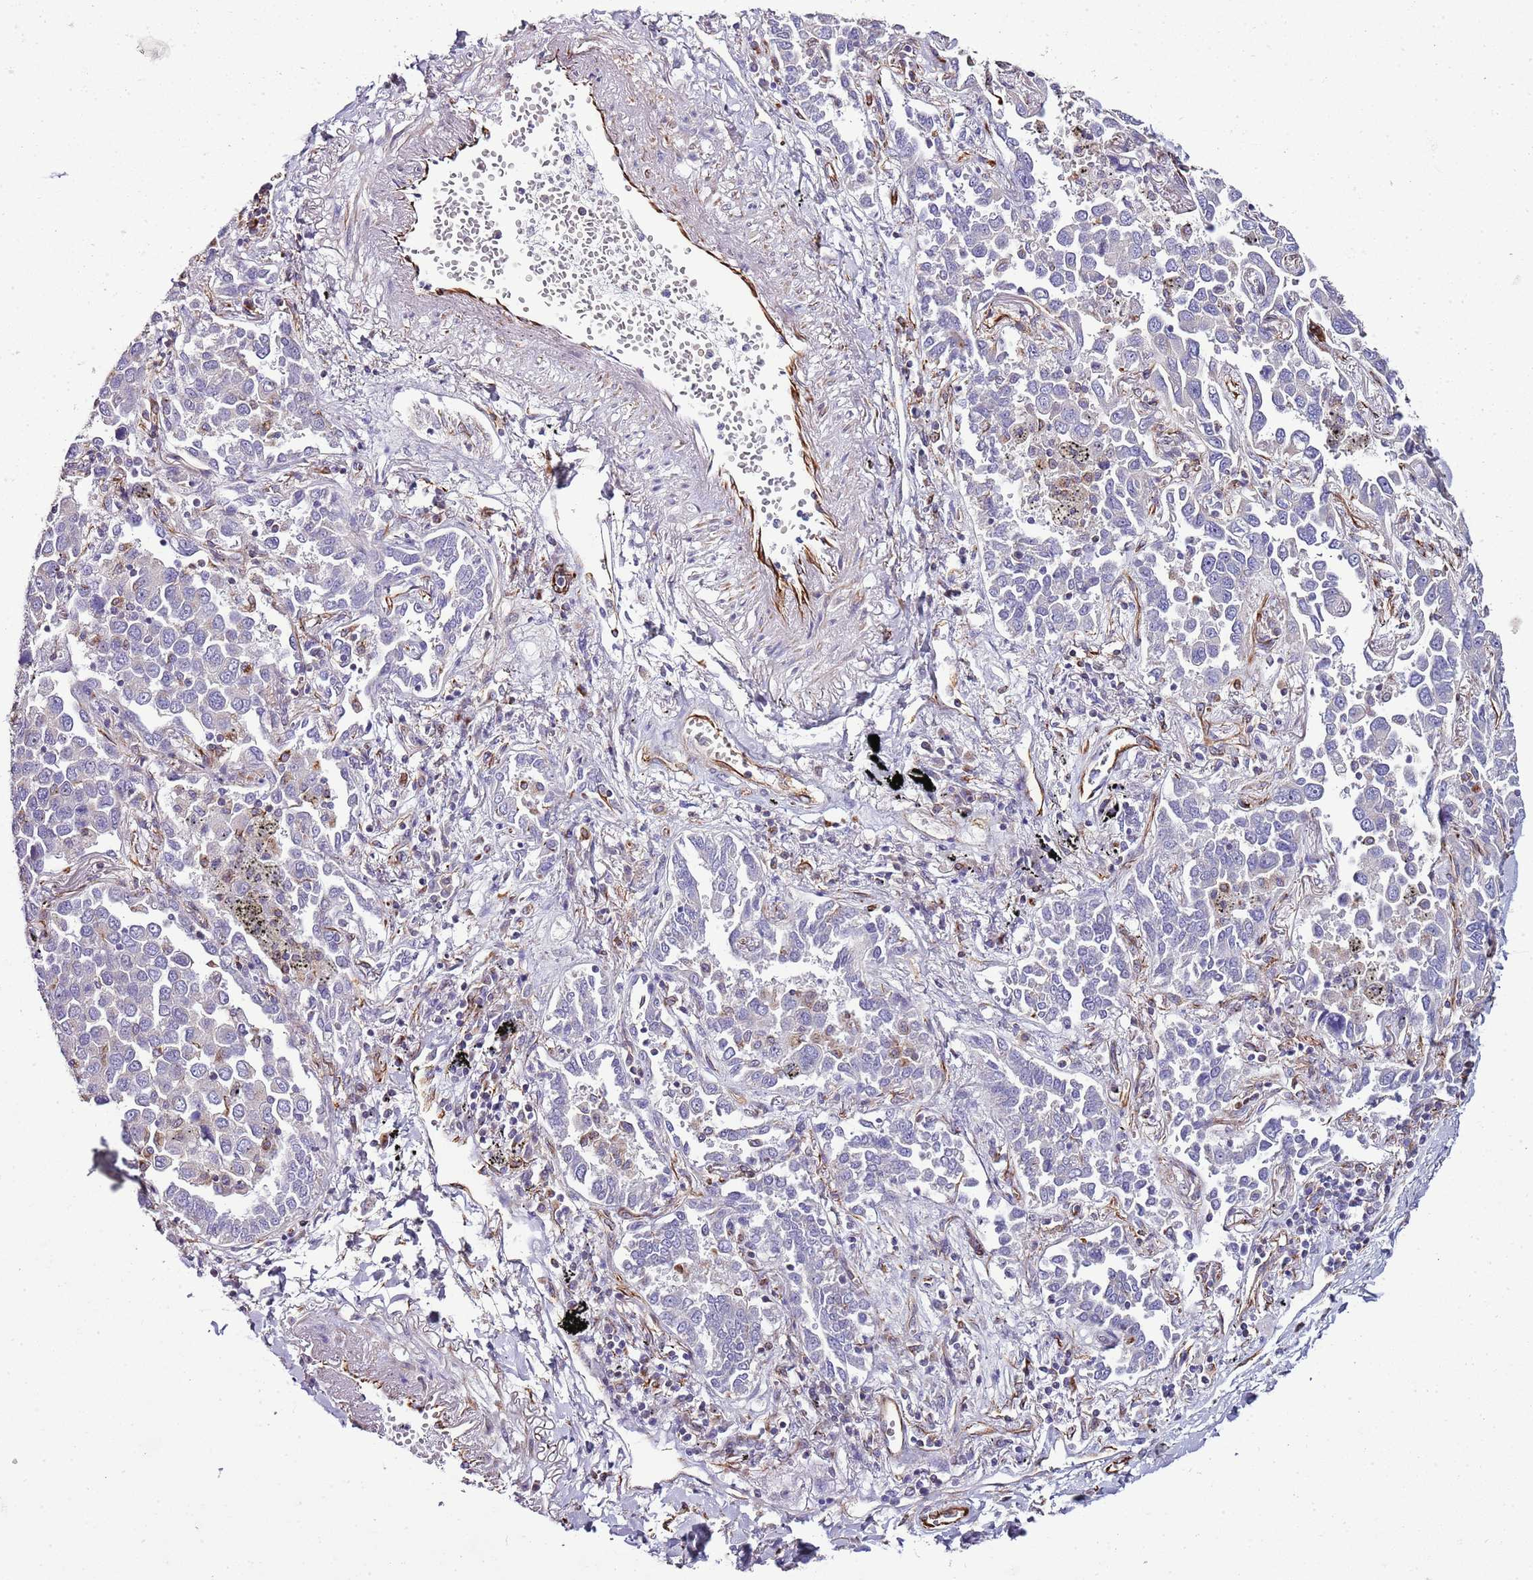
{"staining": {"intensity": "negative", "quantity": "none", "location": "none"}, "tissue": "lung cancer", "cell_type": "Tumor cells", "image_type": "cancer", "snomed": [{"axis": "morphology", "description": "Adenocarcinoma, NOS"}, {"axis": "topography", "description": "Lung"}], "caption": "Micrograph shows no protein positivity in tumor cells of adenocarcinoma (lung) tissue. (DAB IHC visualized using brightfield microscopy, high magnification).", "gene": "ZNF786", "patient": {"sex": "male", "age": 67}}